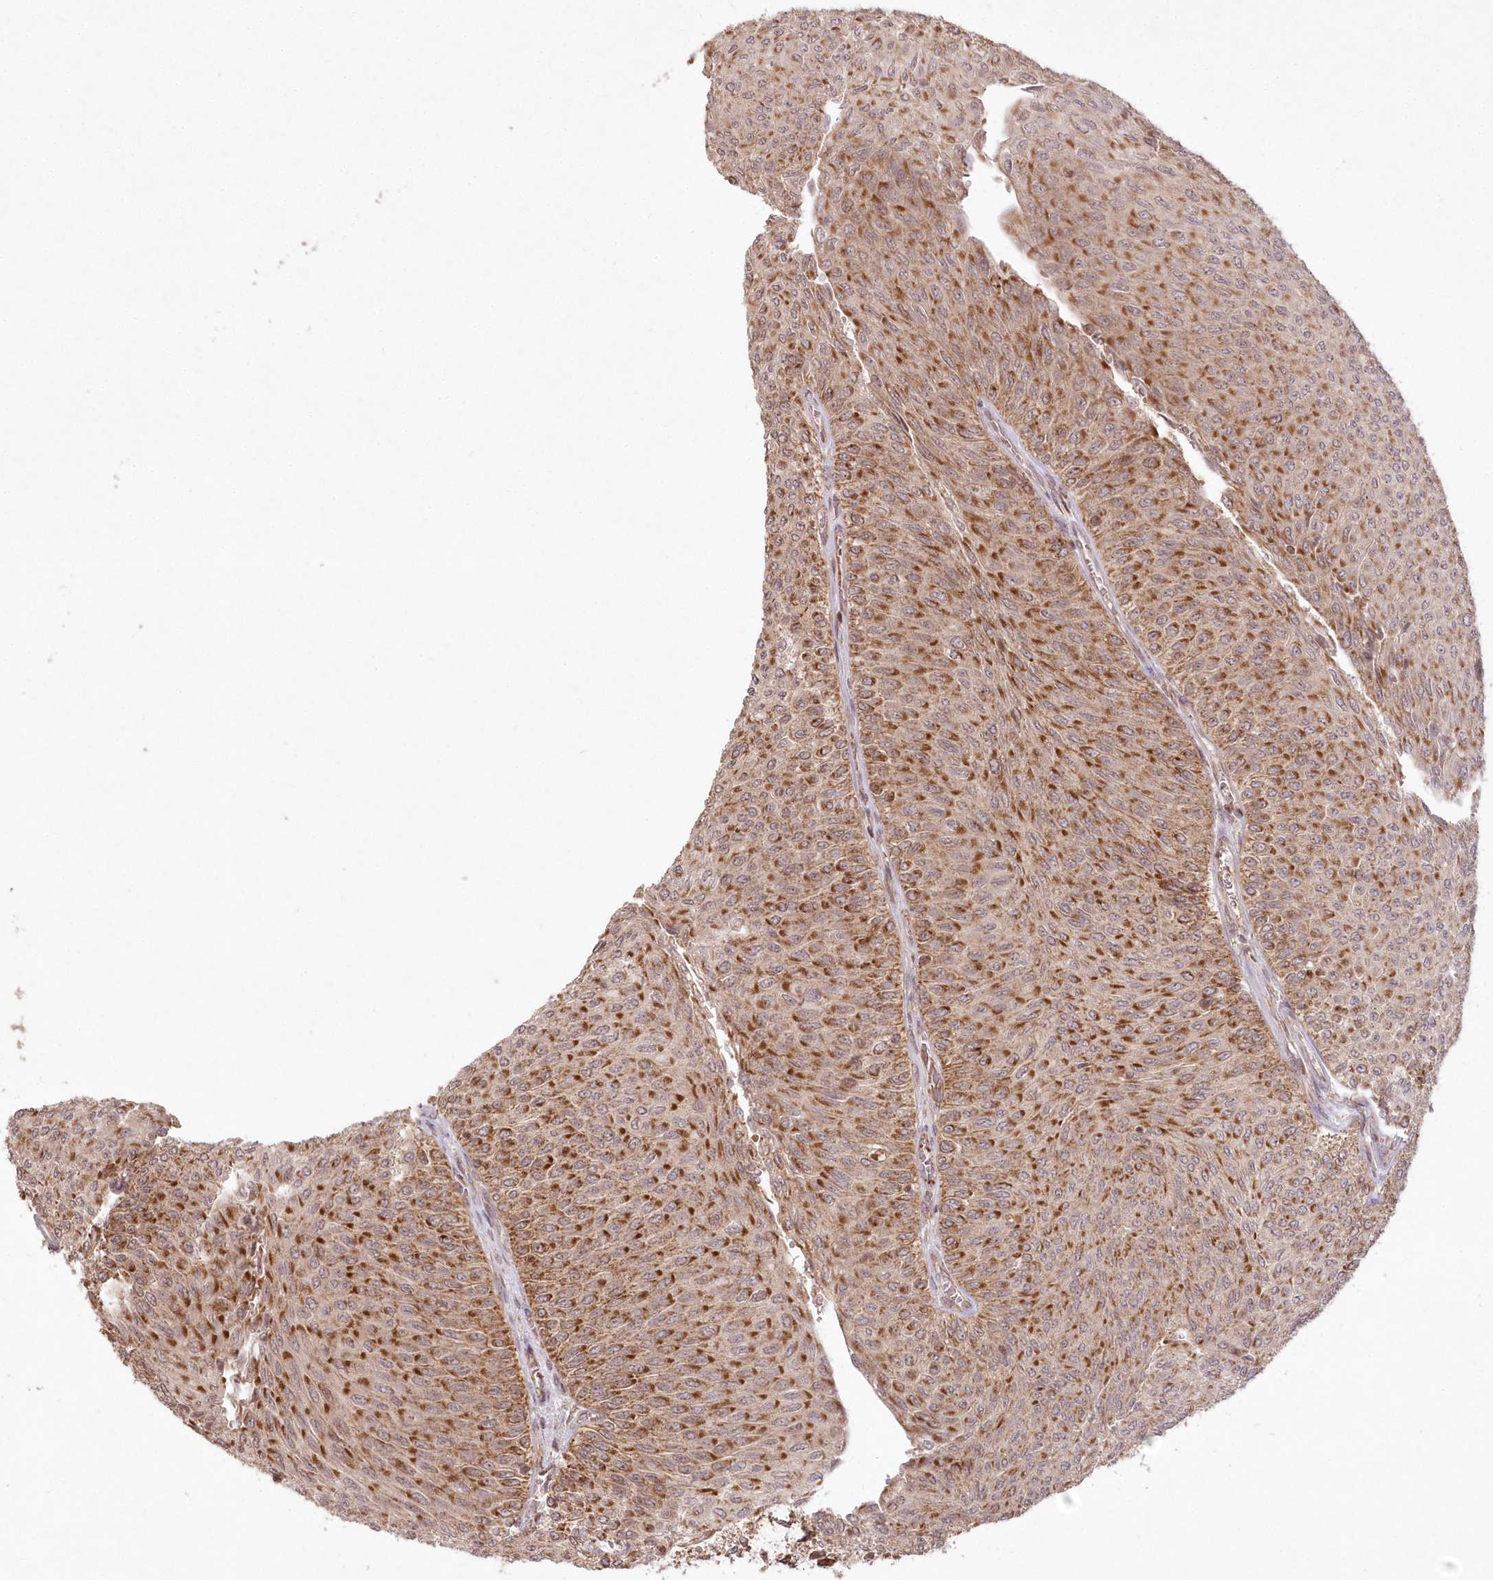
{"staining": {"intensity": "strong", "quantity": ">75%", "location": "cytoplasmic/membranous"}, "tissue": "urothelial cancer", "cell_type": "Tumor cells", "image_type": "cancer", "snomed": [{"axis": "morphology", "description": "Urothelial carcinoma, Low grade"}, {"axis": "topography", "description": "Urinary bladder"}], "caption": "Approximately >75% of tumor cells in human urothelial cancer reveal strong cytoplasmic/membranous protein expression as visualized by brown immunohistochemical staining.", "gene": "LRPPRC", "patient": {"sex": "male", "age": 78}}